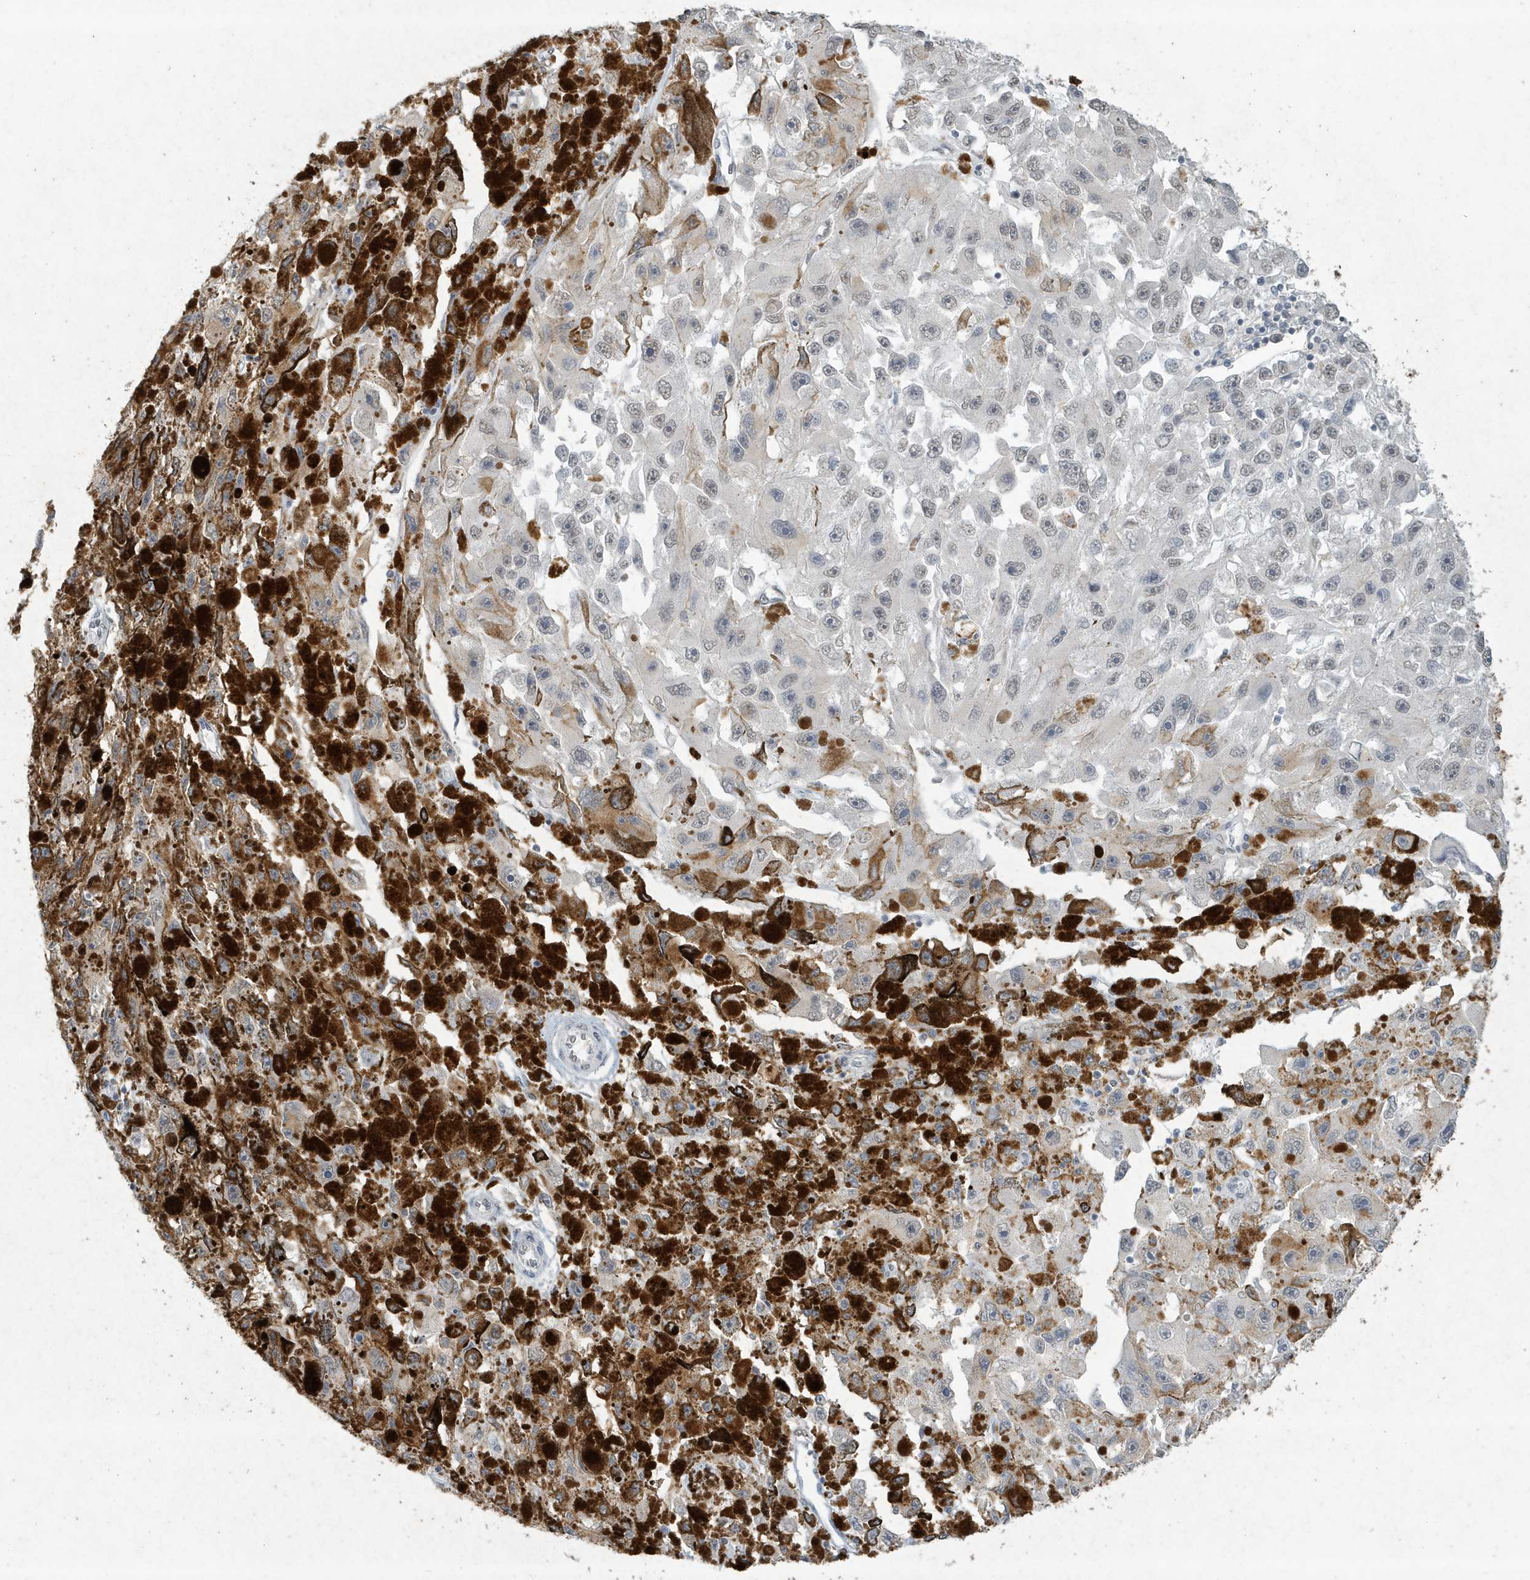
{"staining": {"intensity": "negative", "quantity": "none", "location": "none"}, "tissue": "melanoma", "cell_type": "Tumor cells", "image_type": "cancer", "snomed": [{"axis": "morphology", "description": "Malignant melanoma, NOS"}, {"axis": "topography", "description": "Skin"}], "caption": "Immunohistochemistry (IHC) of human malignant melanoma exhibits no expression in tumor cells. Brightfield microscopy of IHC stained with DAB (brown) and hematoxylin (blue), captured at high magnification.", "gene": "DEFA1", "patient": {"sex": "female", "age": 104}}